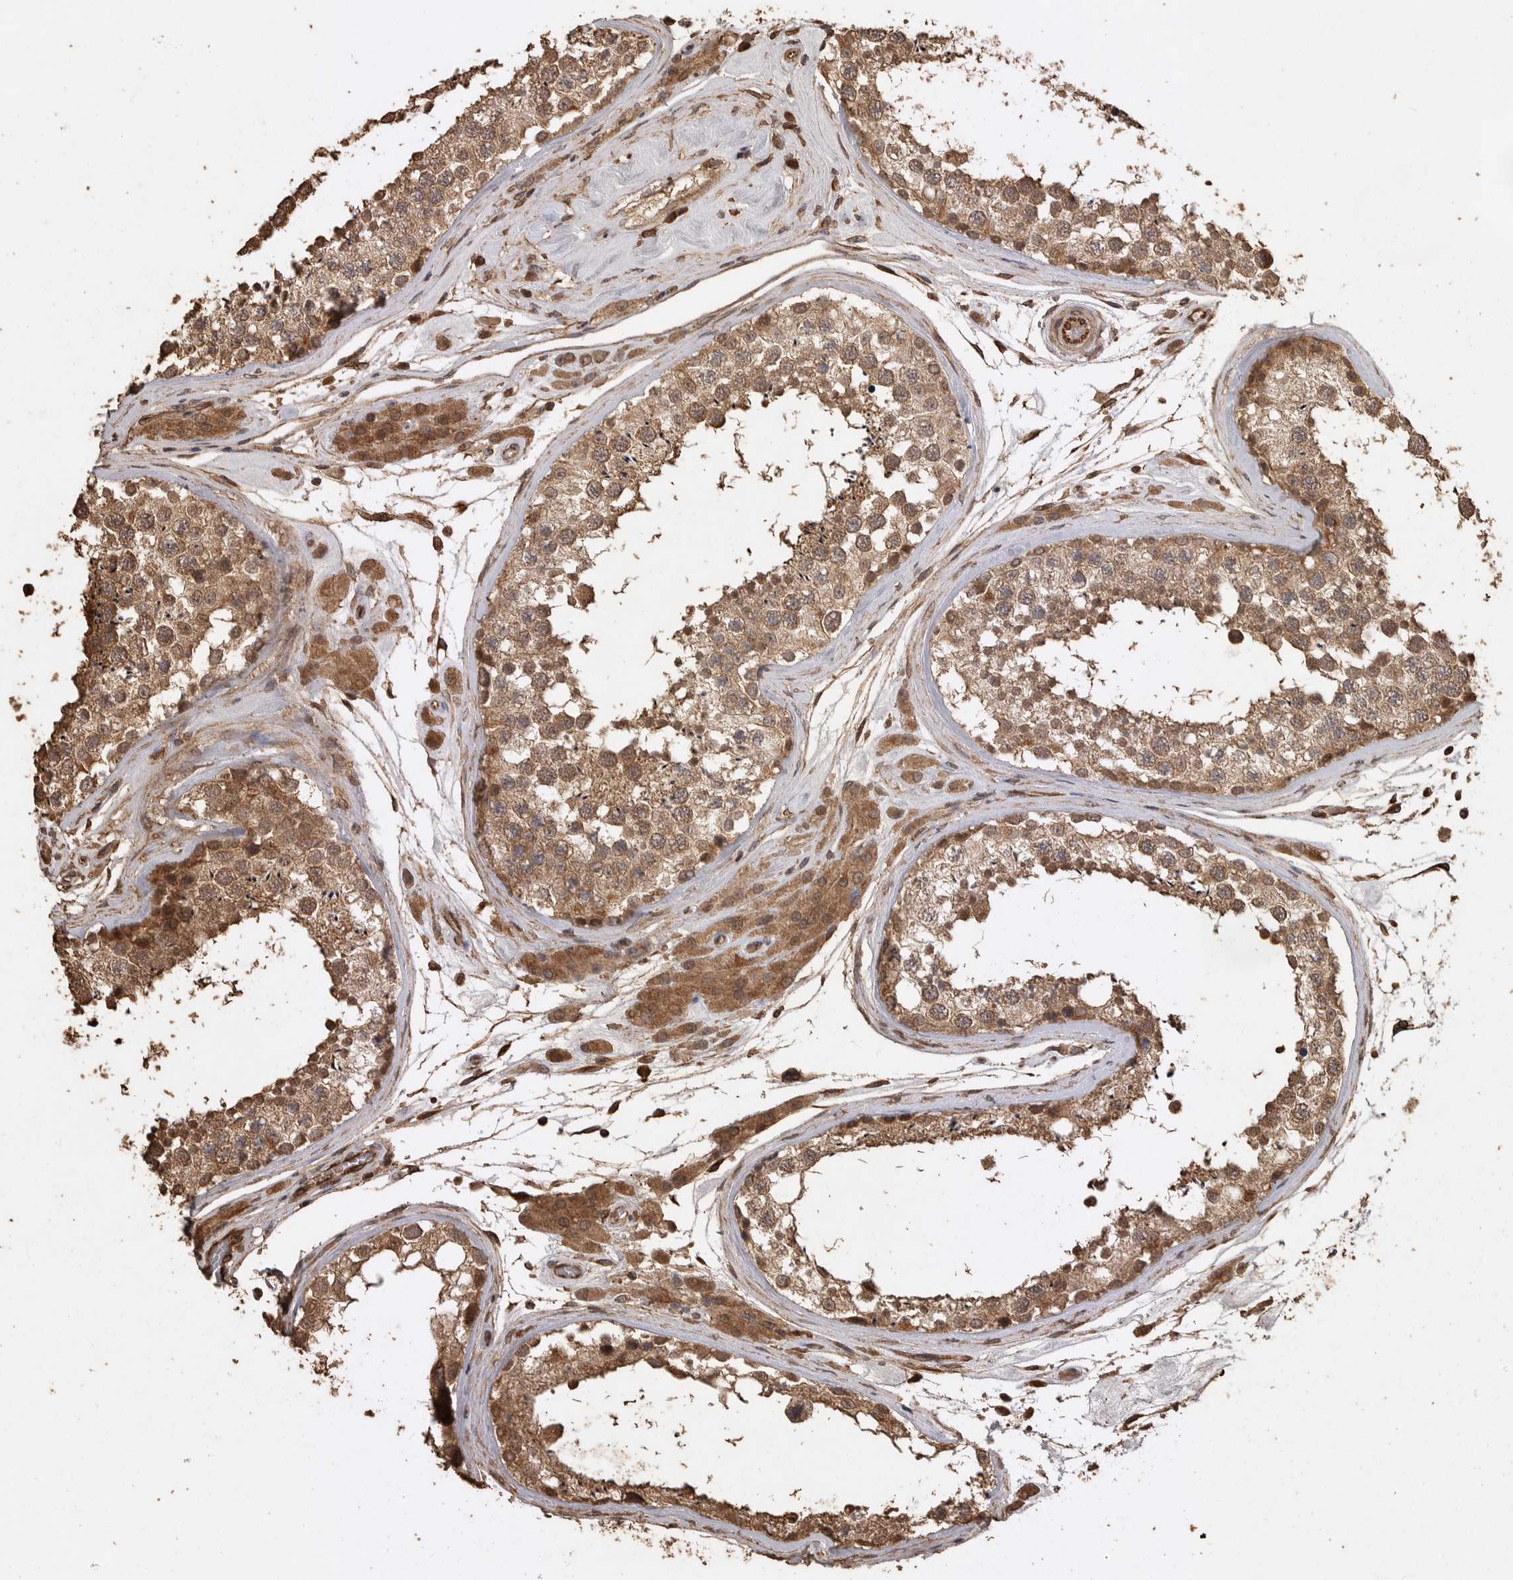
{"staining": {"intensity": "moderate", "quantity": ">75%", "location": "cytoplasmic/membranous"}, "tissue": "testis", "cell_type": "Cells in seminiferous ducts", "image_type": "normal", "snomed": [{"axis": "morphology", "description": "Normal tissue, NOS"}, {"axis": "topography", "description": "Testis"}], "caption": "An immunohistochemistry (IHC) photomicrograph of benign tissue is shown. Protein staining in brown labels moderate cytoplasmic/membranous positivity in testis within cells in seminiferous ducts.", "gene": "PINK1", "patient": {"sex": "male", "age": 46}}